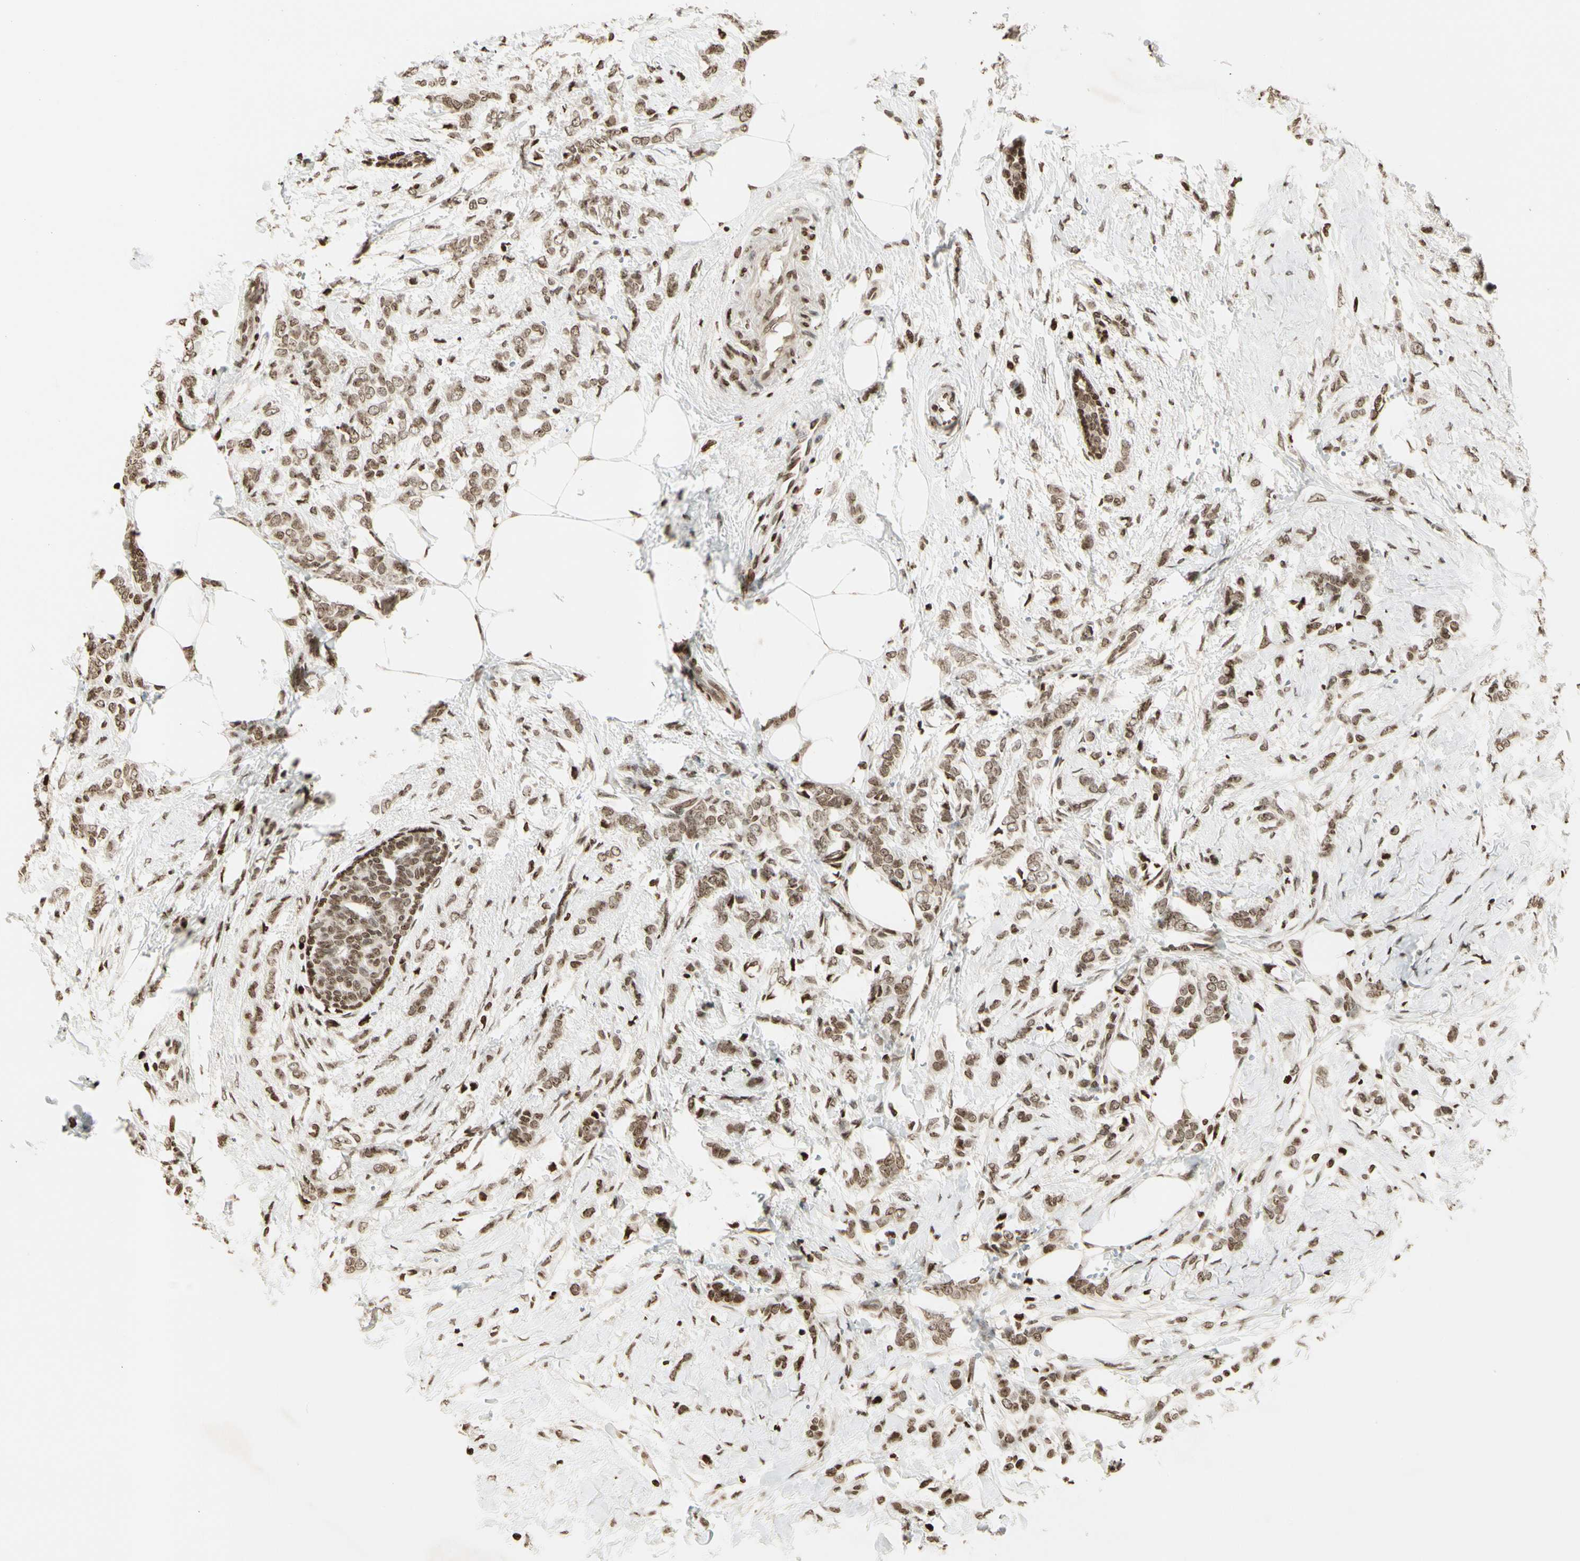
{"staining": {"intensity": "moderate", "quantity": ">75%", "location": "nuclear"}, "tissue": "breast cancer", "cell_type": "Tumor cells", "image_type": "cancer", "snomed": [{"axis": "morphology", "description": "Lobular carcinoma, in situ"}, {"axis": "morphology", "description": "Lobular carcinoma"}, {"axis": "topography", "description": "Breast"}], "caption": "Breast lobular carcinoma in situ stained with a brown dye reveals moderate nuclear positive expression in about >75% of tumor cells.", "gene": "RORA", "patient": {"sex": "female", "age": 41}}